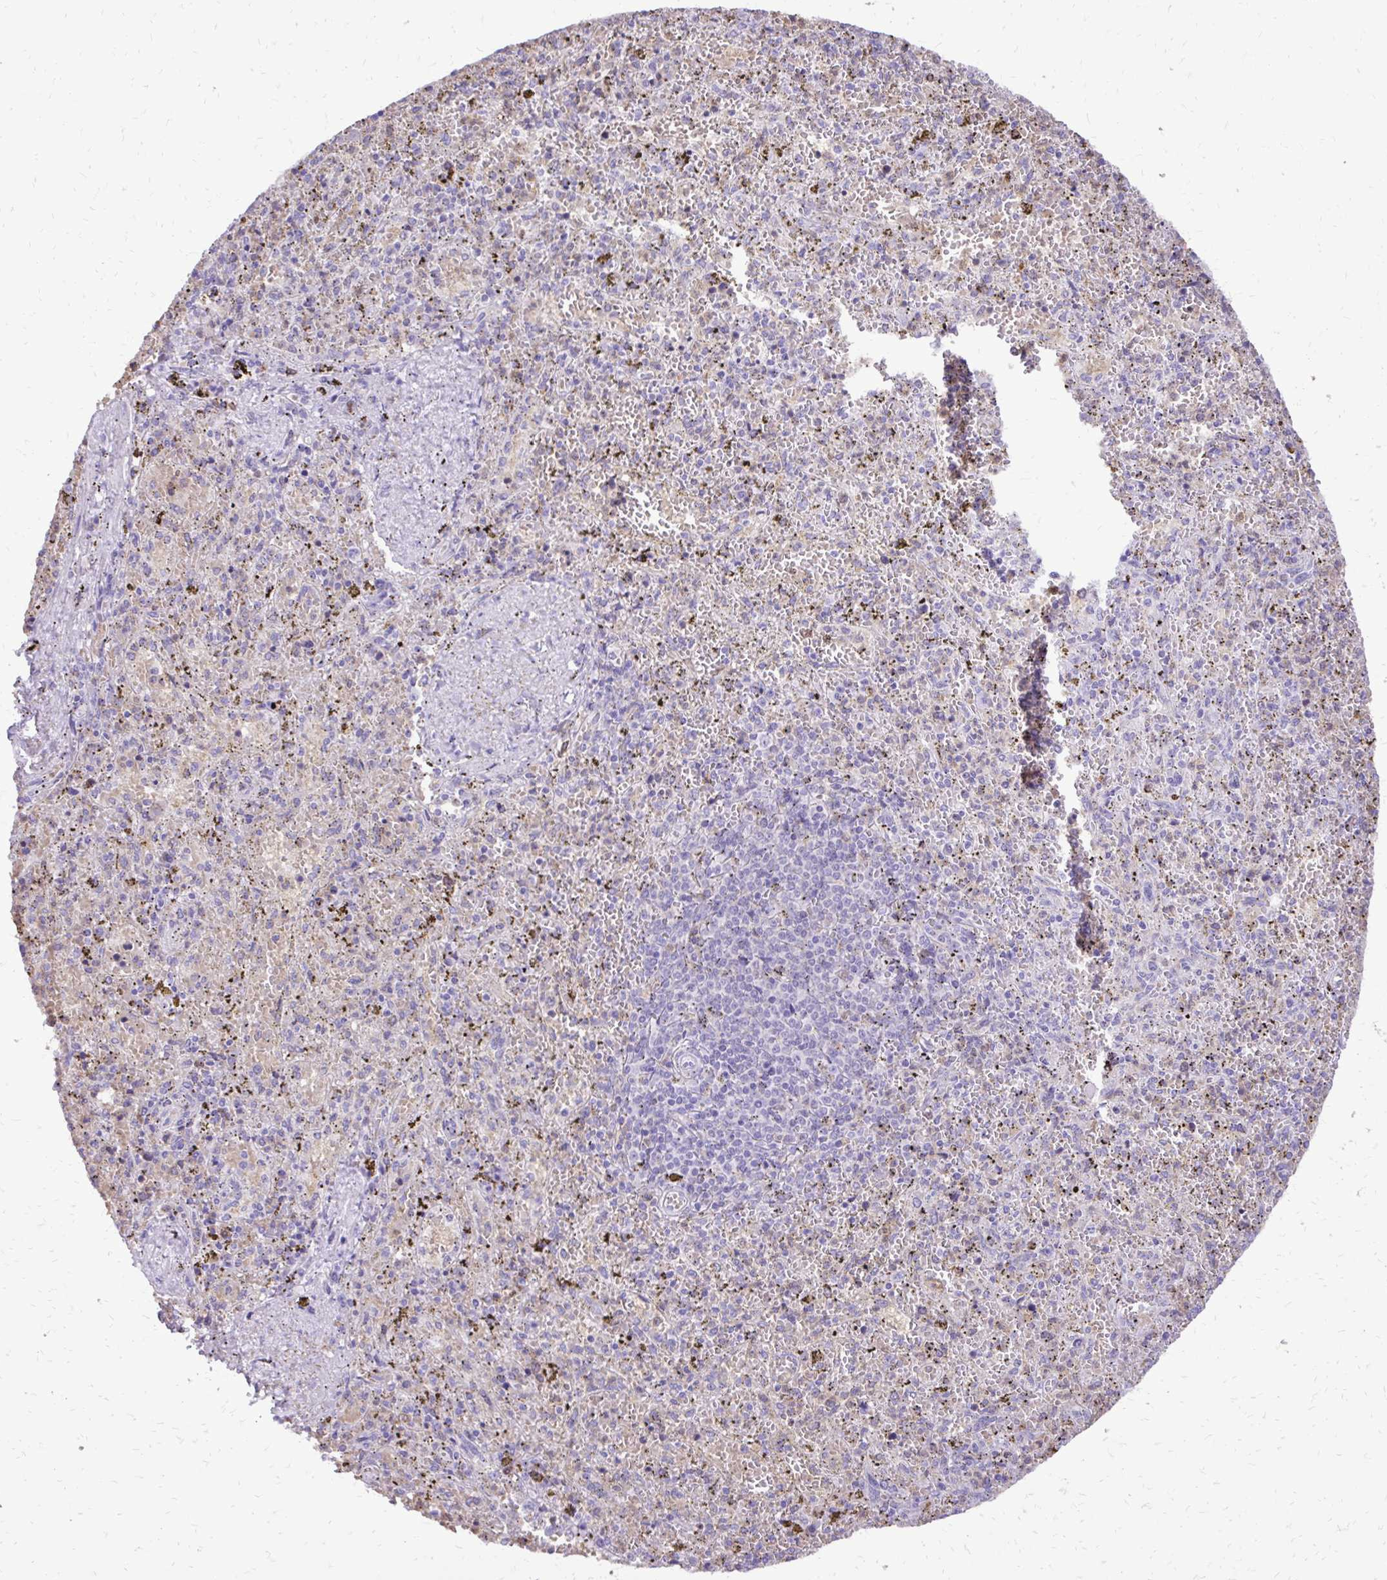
{"staining": {"intensity": "negative", "quantity": "none", "location": "none"}, "tissue": "spleen", "cell_type": "Cells in red pulp", "image_type": "normal", "snomed": [{"axis": "morphology", "description": "Normal tissue, NOS"}, {"axis": "topography", "description": "Spleen"}], "caption": "Immunohistochemistry of benign human spleen exhibits no expression in cells in red pulp.", "gene": "CAT", "patient": {"sex": "female", "age": 50}}